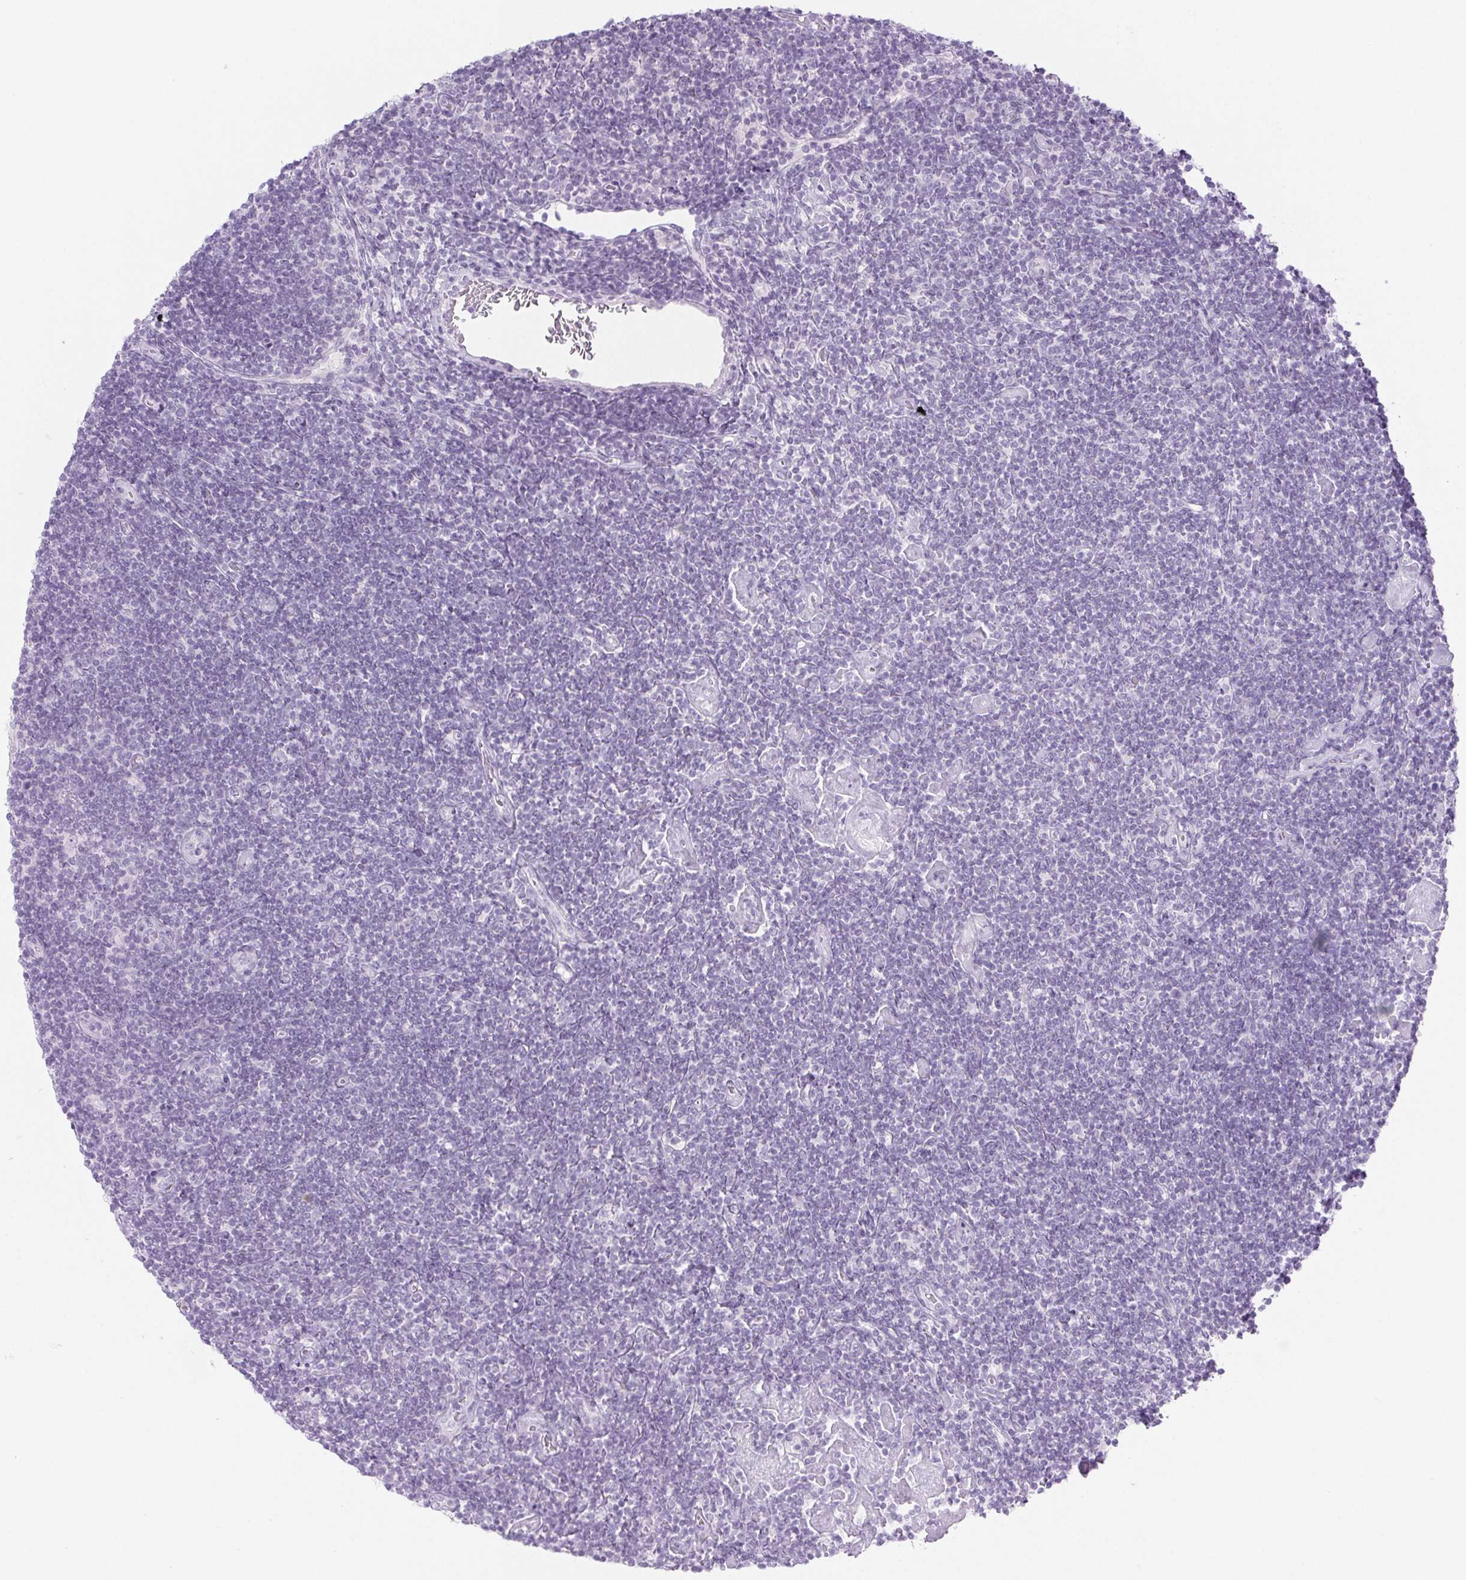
{"staining": {"intensity": "negative", "quantity": "none", "location": "none"}, "tissue": "lymphoma", "cell_type": "Tumor cells", "image_type": "cancer", "snomed": [{"axis": "morphology", "description": "Hodgkin's disease, NOS"}, {"axis": "topography", "description": "Lymph node"}], "caption": "Lymphoma stained for a protein using immunohistochemistry shows no expression tumor cells.", "gene": "PI3", "patient": {"sex": "male", "age": 40}}